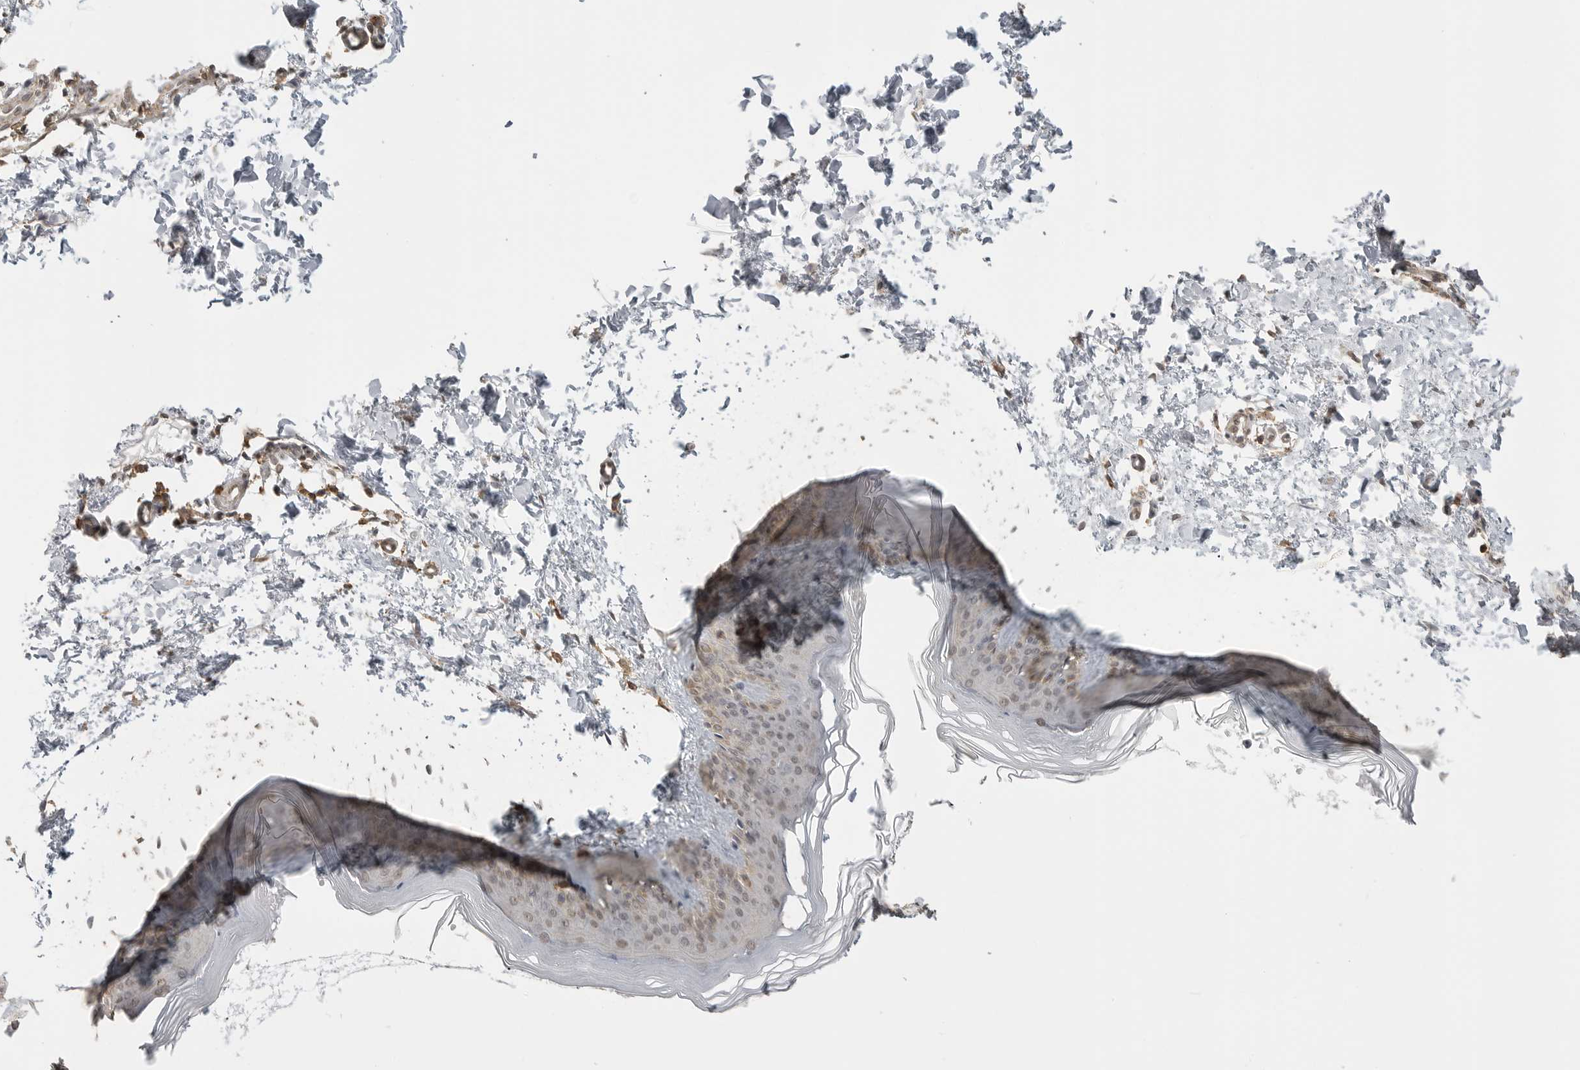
{"staining": {"intensity": "moderate", "quantity": ">75%", "location": "cytoplasmic/membranous"}, "tissue": "skin", "cell_type": "Fibroblasts", "image_type": "normal", "snomed": [{"axis": "morphology", "description": "Normal tissue, NOS"}, {"axis": "topography", "description": "Skin"}], "caption": "An image showing moderate cytoplasmic/membranous staining in approximately >75% of fibroblasts in unremarkable skin, as visualized by brown immunohistochemical staining.", "gene": "GPC2", "patient": {"sex": "female", "age": 27}}